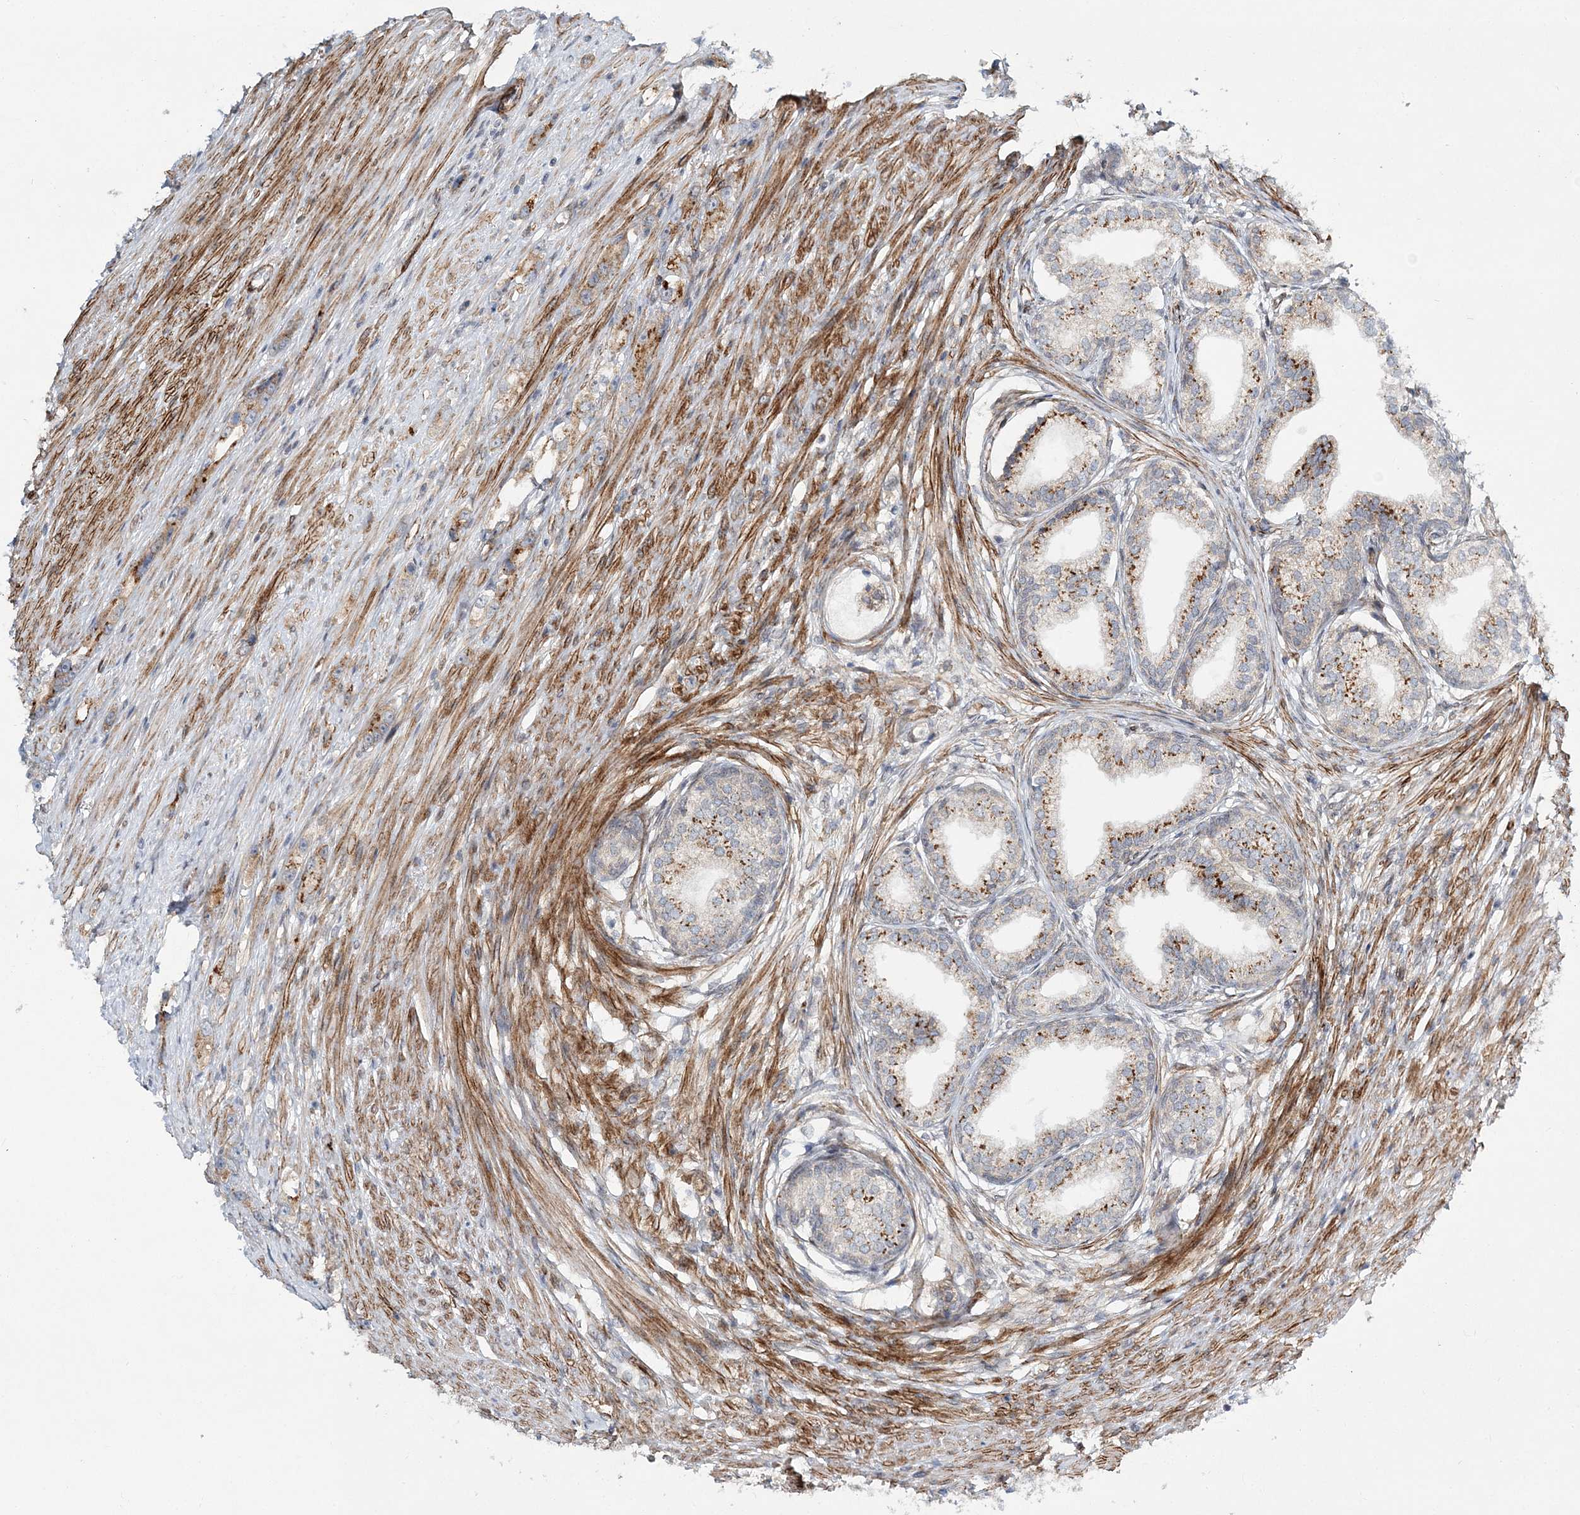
{"staining": {"intensity": "strong", "quantity": "25%-75%", "location": "cytoplasmic/membranous"}, "tissue": "prostate cancer", "cell_type": "Tumor cells", "image_type": "cancer", "snomed": [{"axis": "morphology", "description": "Adenocarcinoma, High grade"}, {"axis": "topography", "description": "Prostate"}], "caption": "A brown stain highlights strong cytoplasmic/membranous expression of a protein in prostate cancer tumor cells.", "gene": "NBAS", "patient": {"sex": "male", "age": 63}}